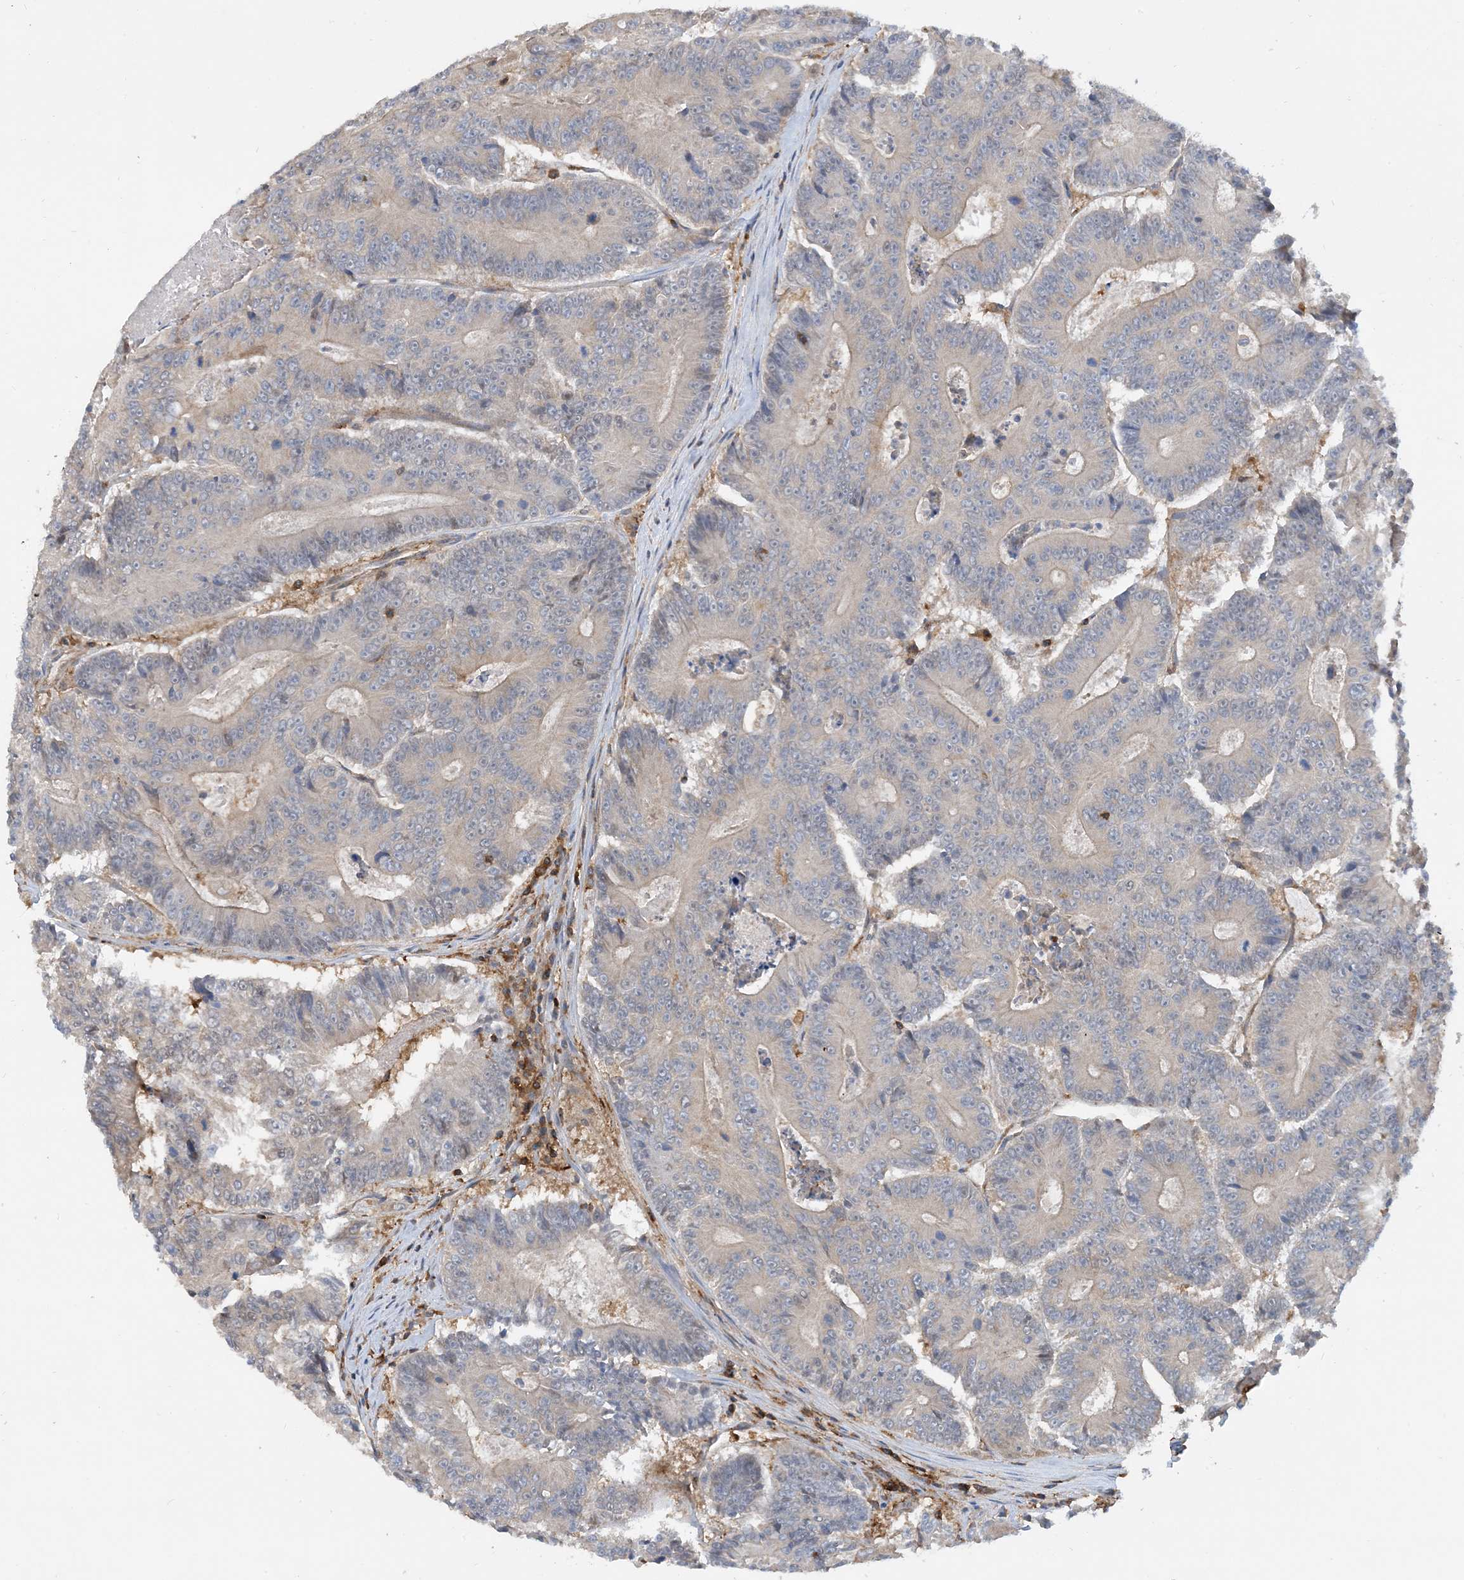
{"staining": {"intensity": "negative", "quantity": "none", "location": "none"}, "tissue": "colorectal cancer", "cell_type": "Tumor cells", "image_type": "cancer", "snomed": [{"axis": "morphology", "description": "Adenocarcinoma, NOS"}, {"axis": "topography", "description": "Colon"}], "caption": "IHC photomicrograph of neoplastic tissue: human colorectal cancer stained with DAB displays no significant protein positivity in tumor cells. (DAB immunohistochemistry (IHC), high magnification).", "gene": "SFMBT2", "patient": {"sex": "male", "age": 83}}